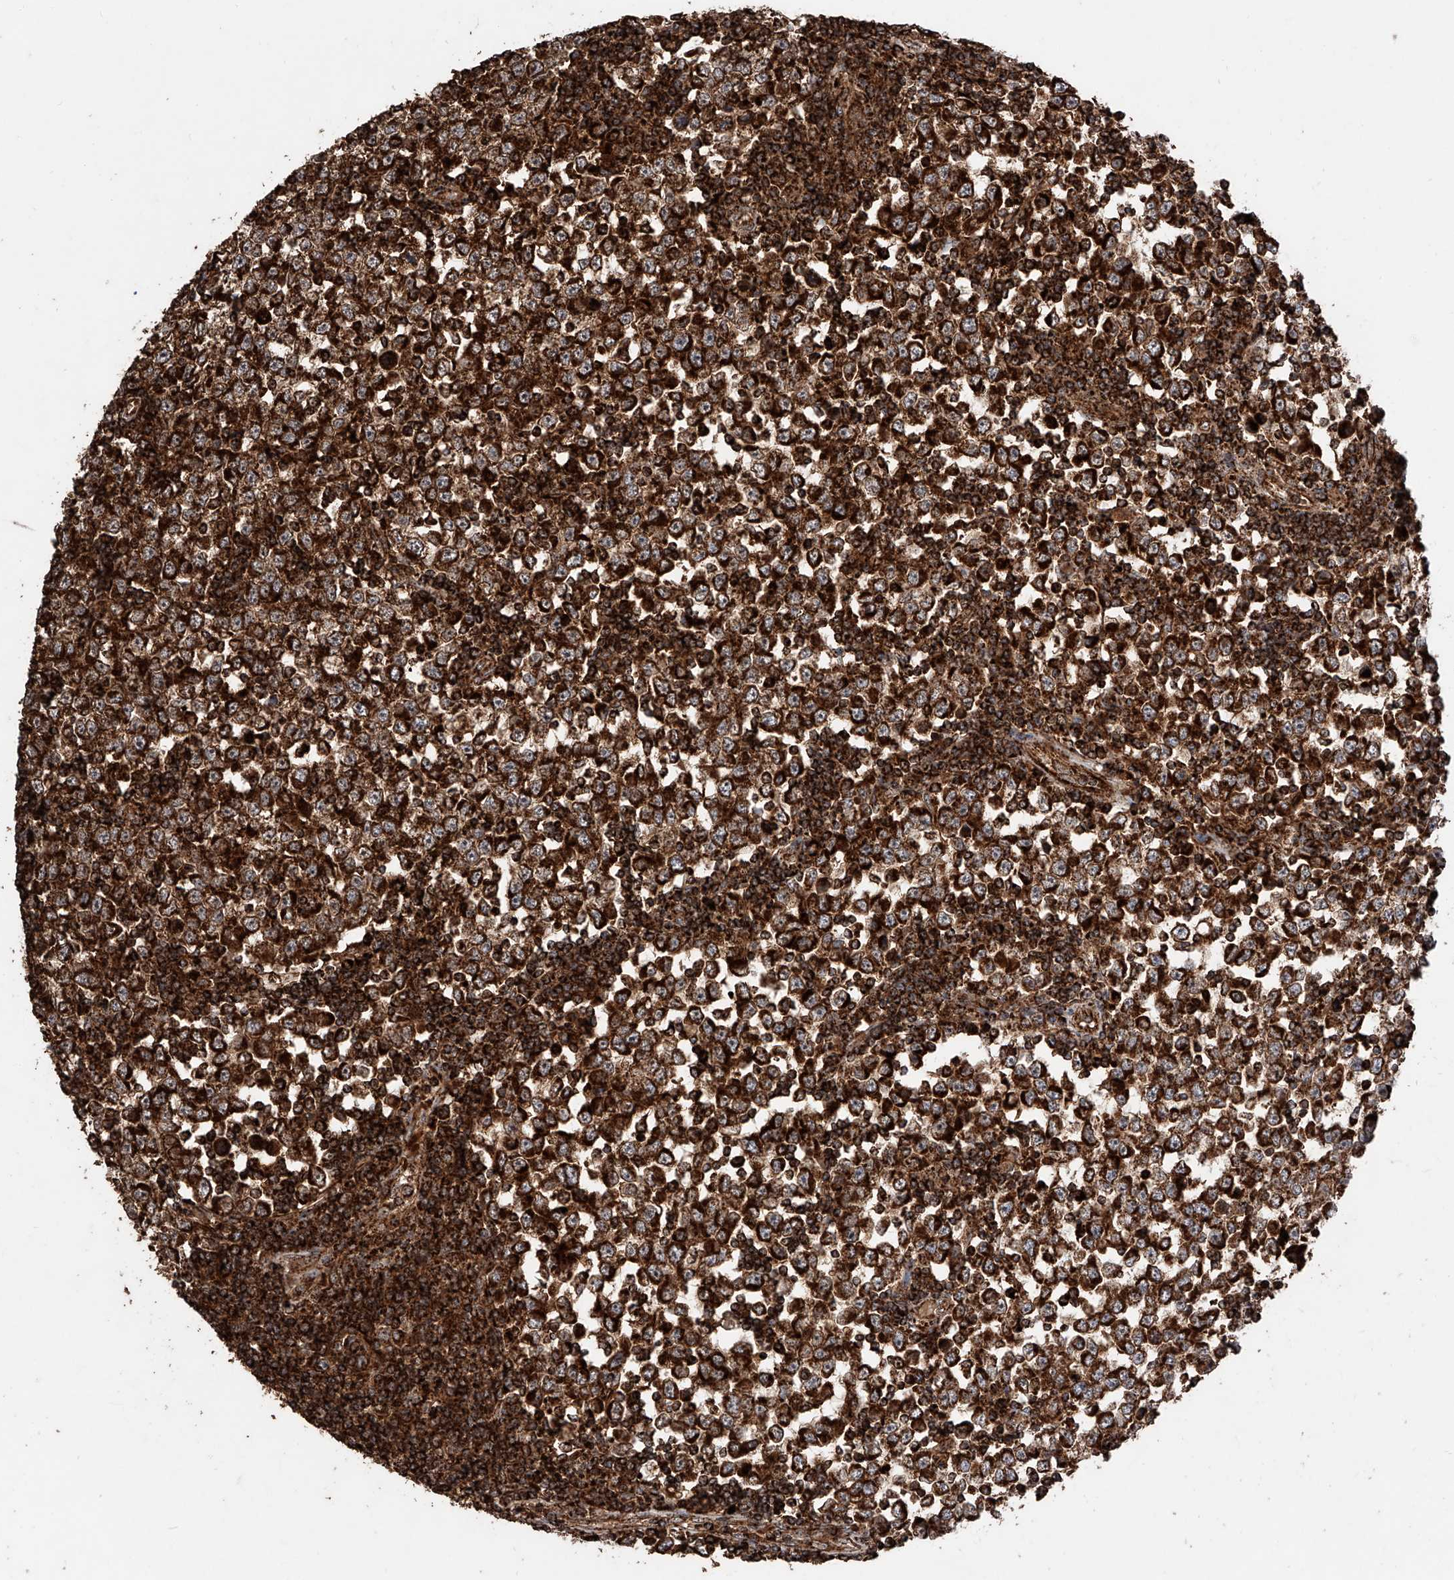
{"staining": {"intensity": "strong", "quantity": ">75%", "location": "cytoplasmic/membranous"}, "tissue": "testis cancer", "cell_type": "Tumor cells", "image_type": "cancer", "snomed": [{"axis": "morphology", "description": "Seminoma, NOS"}, {"axis": "topography", "description": "Testis"}], "caption": "High-power microscopy captured an immunohistochemistry histopathology image of testis cancer, revealing strong cytoplasmic/membranous positivity in about >75% of tumor cells.", "gene": "PISD", "patient": {"sex": "male", "age": 65}}